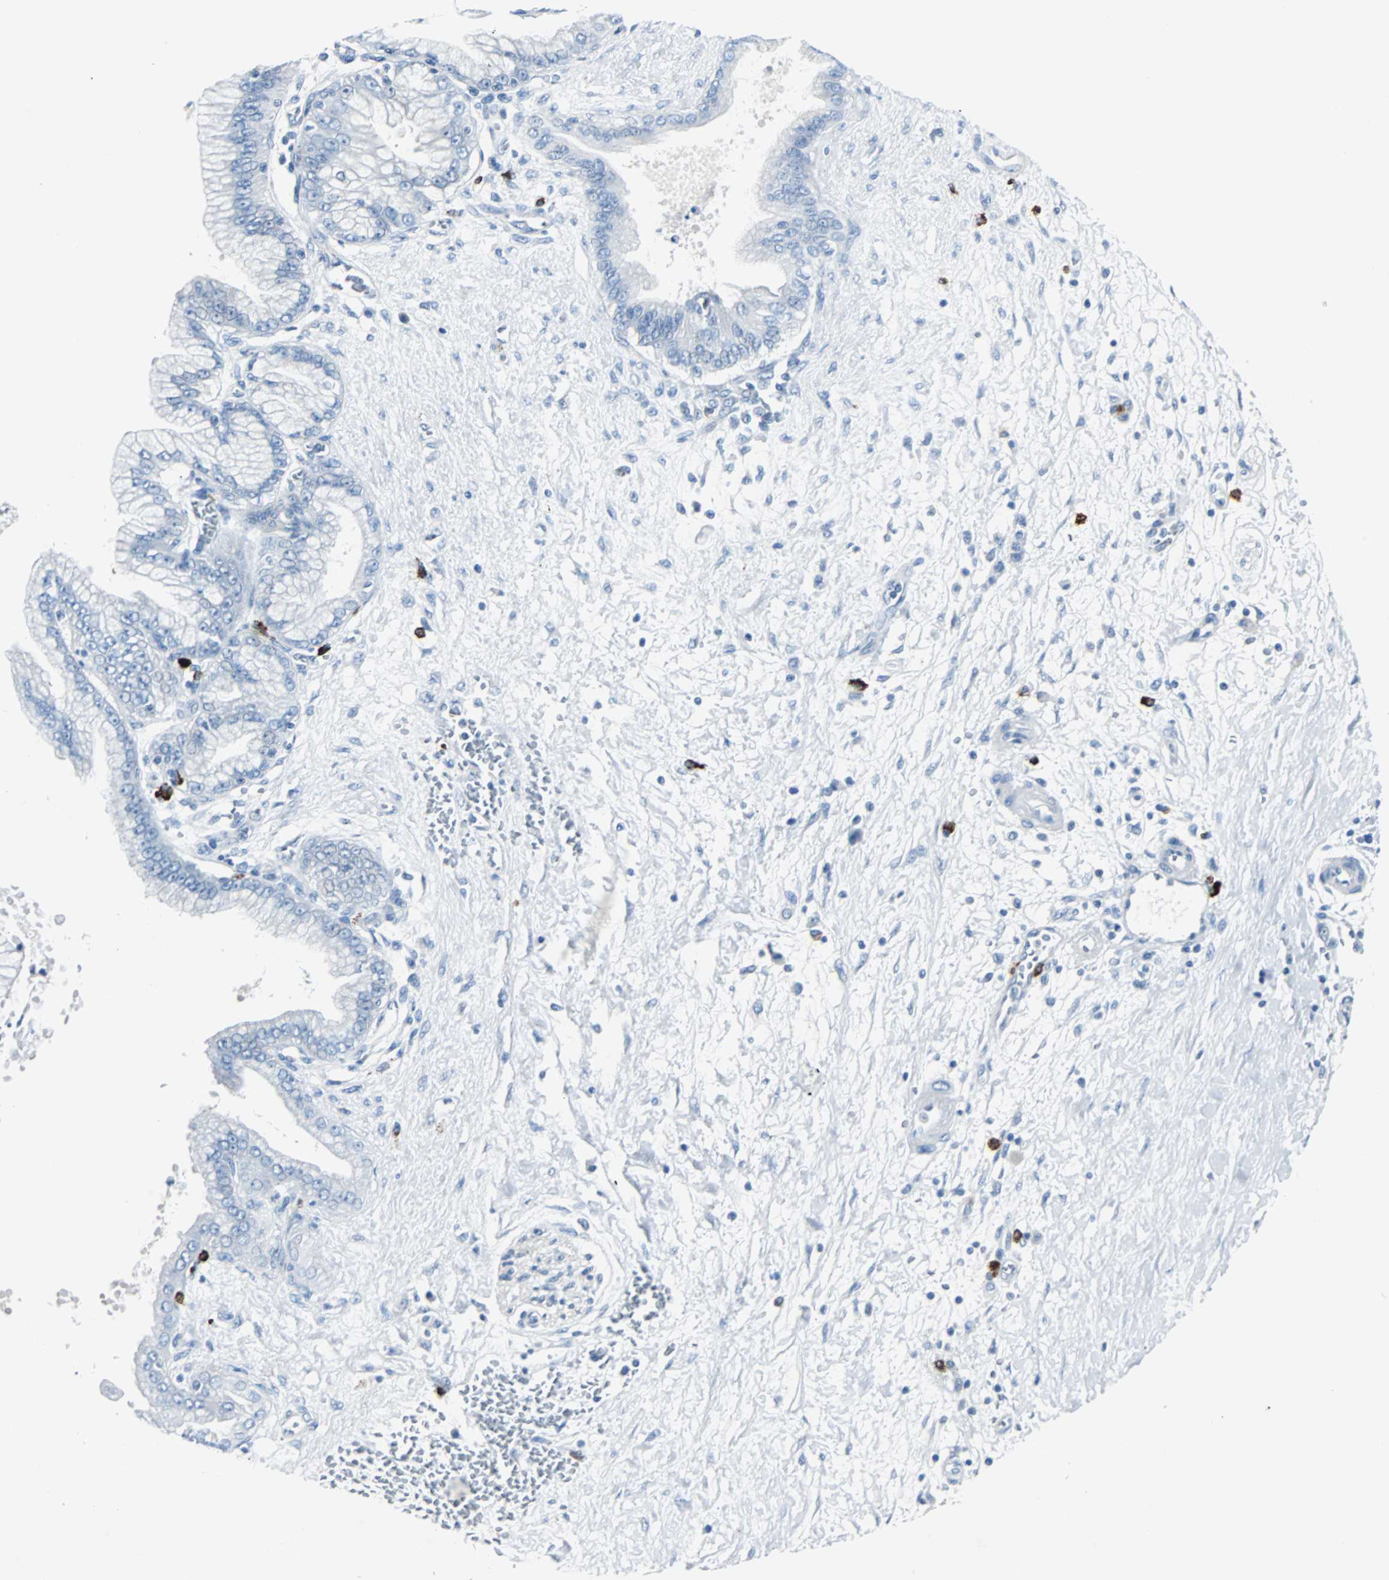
{"staining": {"intensity": "negative", "quantity": "none", "location": "none"}, "tissue": "pancreatic cancer", "cell_type": "Tumor cells", "image_type": "cancer", "snomed": [{"axis": "morphology", "description": "Adenocarcinoma, NOS"}, {"axis": "topography", "description": "Pancreas"}], "caption": "A photomicrograph of human adenocarcinoma (pancreatic) is negative for staining in tumor cells.", "gene": "RASA1", "patient": {"sex": "male", "age": 59}}